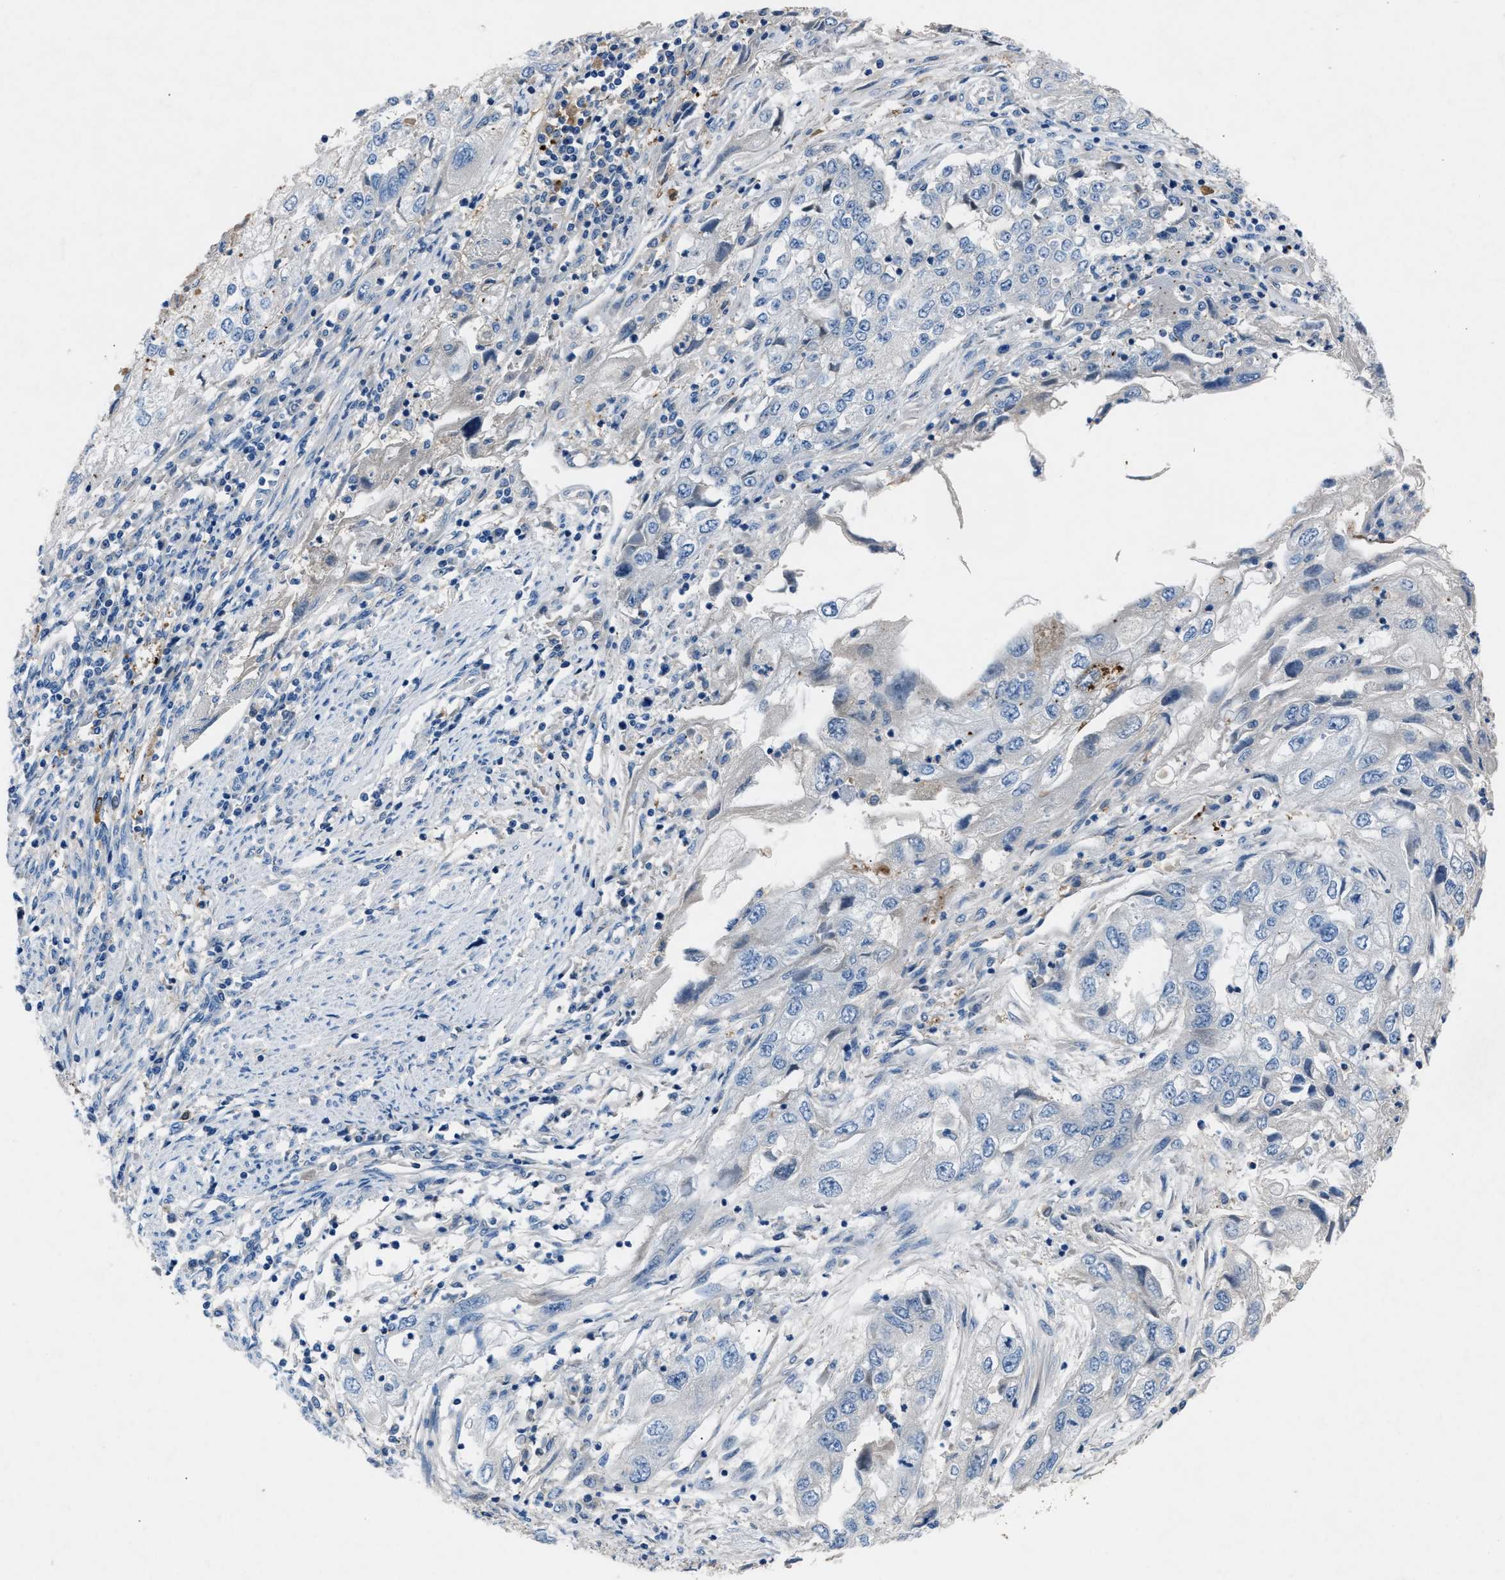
{"staining": {"intensity": "negative", "quantity": "none", "location": "none"}, "tissue": "endometrial cancer", "cell_type": "Tumor cells", "image_type": "cancer", "snomed": [{"axis": "morphology", "description": "Adenocarcinoma, NOS"}, {"axis": "topography", "description": "Endometrium"}], "caption": "DAB immunohistochemical staining of human adenocarcinoma (endometrial) displays no significant positivity in tumor cells. The staining was performed using DAB (3,3'-diaminobenzidine) to visualize the protein expression in brown, while the nuclei were stained in blue with hematoxylin (Magnification: 20x).", "gene": "DNAAF5", "patient": {"sex": "female", "age": 49}}